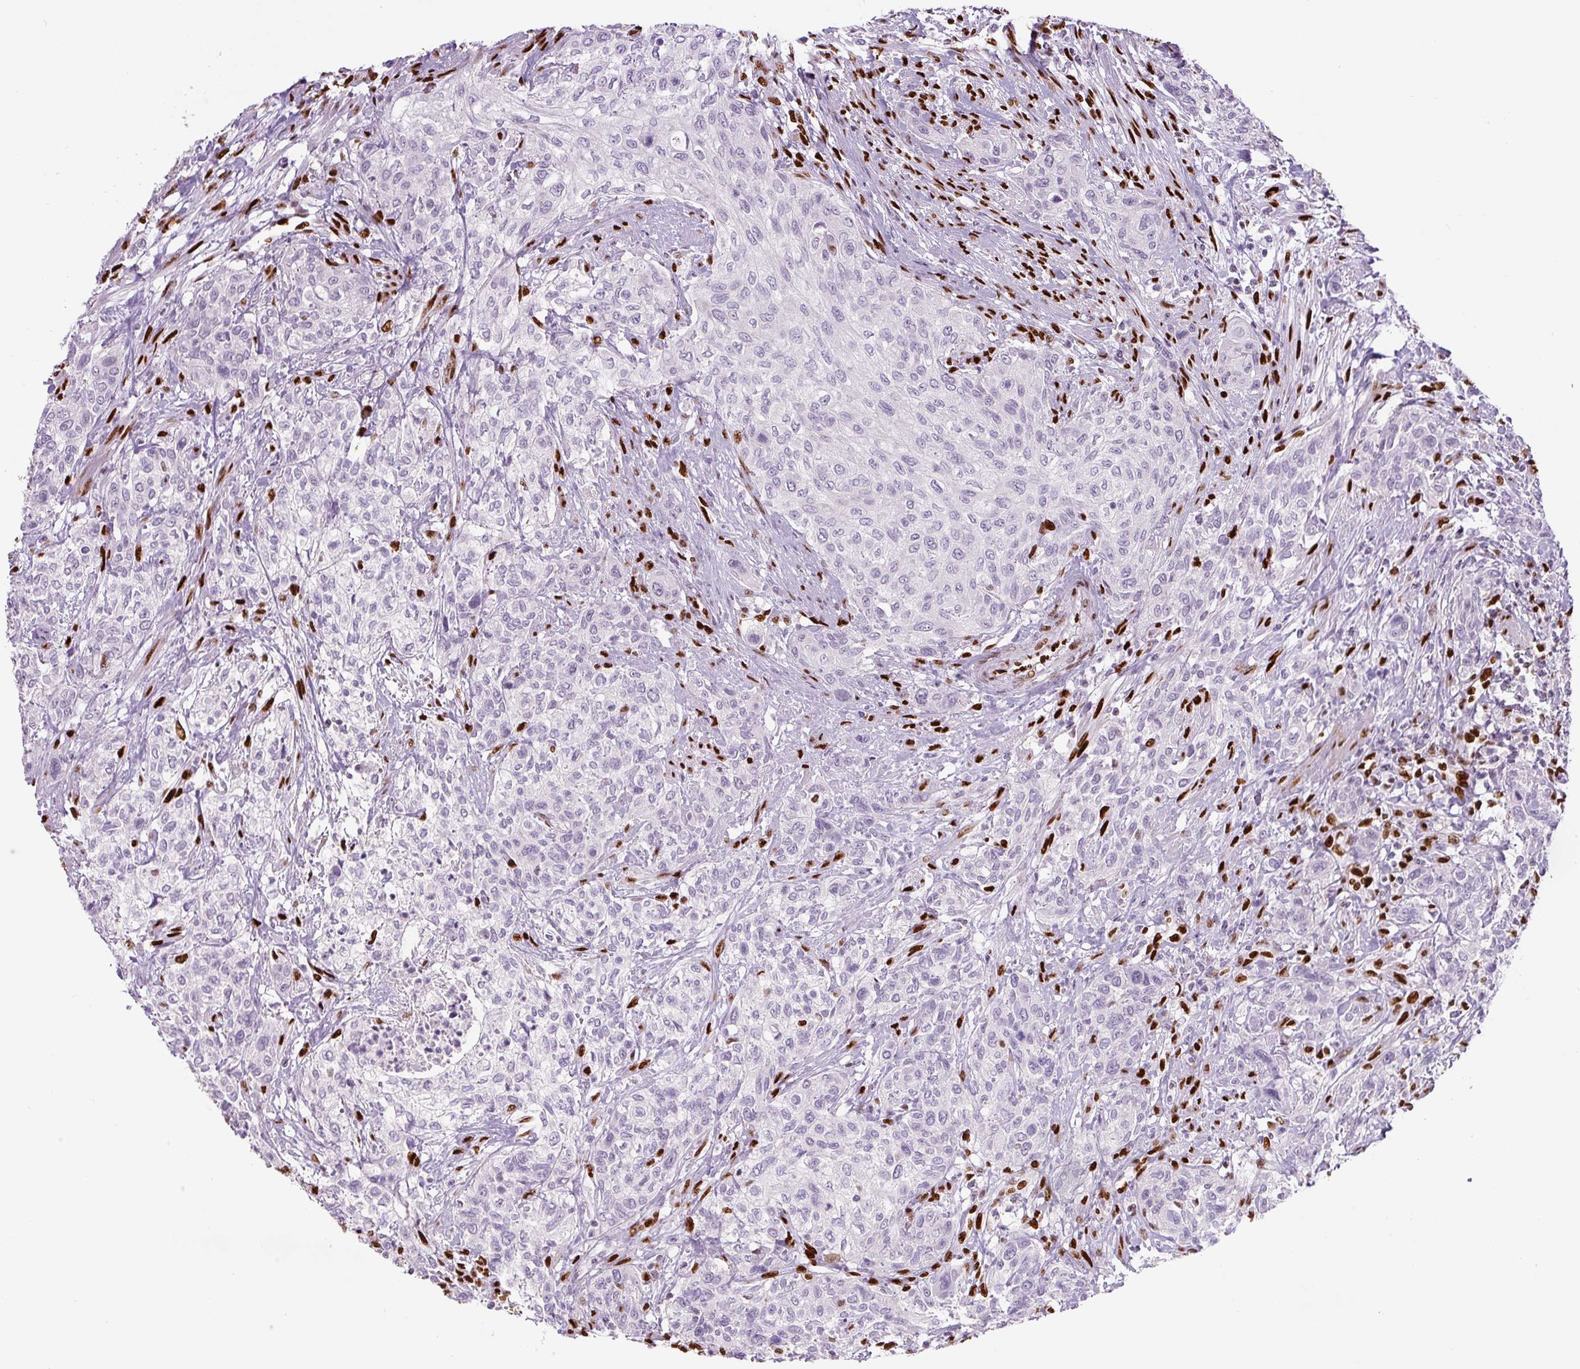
{"staining": {"intensity": "negative", "quantity": "none", "location": "none"}, "tissue": "urothelial cancer", "cell_type": "Tumor cells", "image_type": "cancer", "snomed": [{"axis": "morphology", "description": "Normal tissue, NOS"}, {"axis": "morphology", "description": "Urothelial carcinoma, NOS"}, {"axis": "topography", "description": "Urinary bladder"}, {"axis": "topography", "description": "Peripheral nerve tissue"}], "caption": "DAB (3,3'-diaminobenzidine) immunohistochemical staining of human urothelial cancer demonstrates no significant staining in tumor cells. Nuclei are stained in blue.", "gene": "ZEB1", "patient": {"sex": "male", "age": 35}}